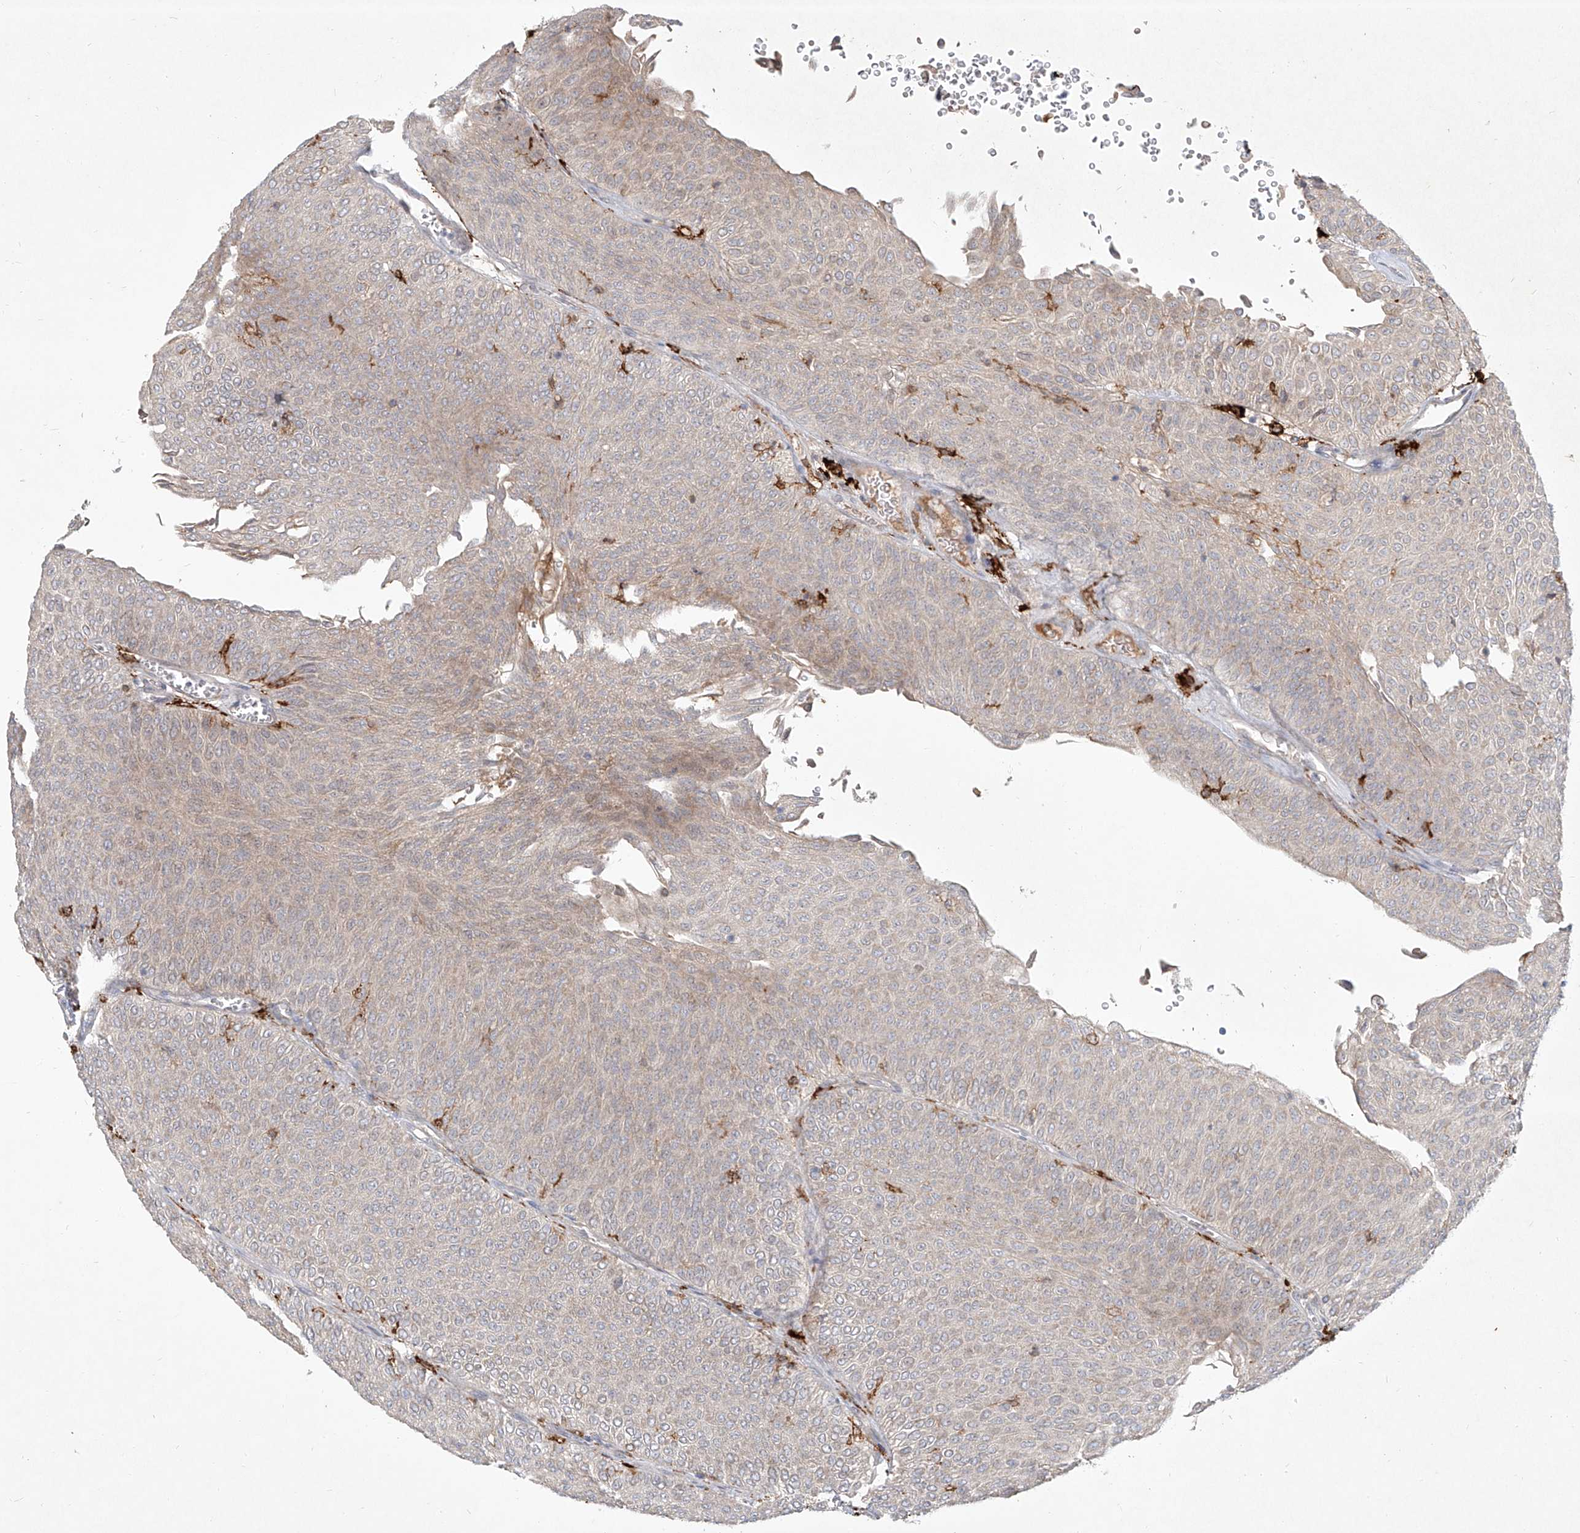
{"staining": {"intensity": "weak", "quantity": "<25%", "location": "cytoplasmic/membranous"}, "tissue": "urothelial cancer", "cell_type": "Tumor cells", "image_type": "cancer", "snomed": [{"axis": "morphology", "description": "Urothelial carcinoma, Low grade"}, {"axis": "topography", "description": "Urinary bladder"}], "caption": "Tumor cells are negative for protein expression in human low-grade urothelial carcinoma. (Immunohistochemistry, brightfield microscopy, high magnification).", "gene": "CD209", "patient": {"sex": "male", "age": 78}}